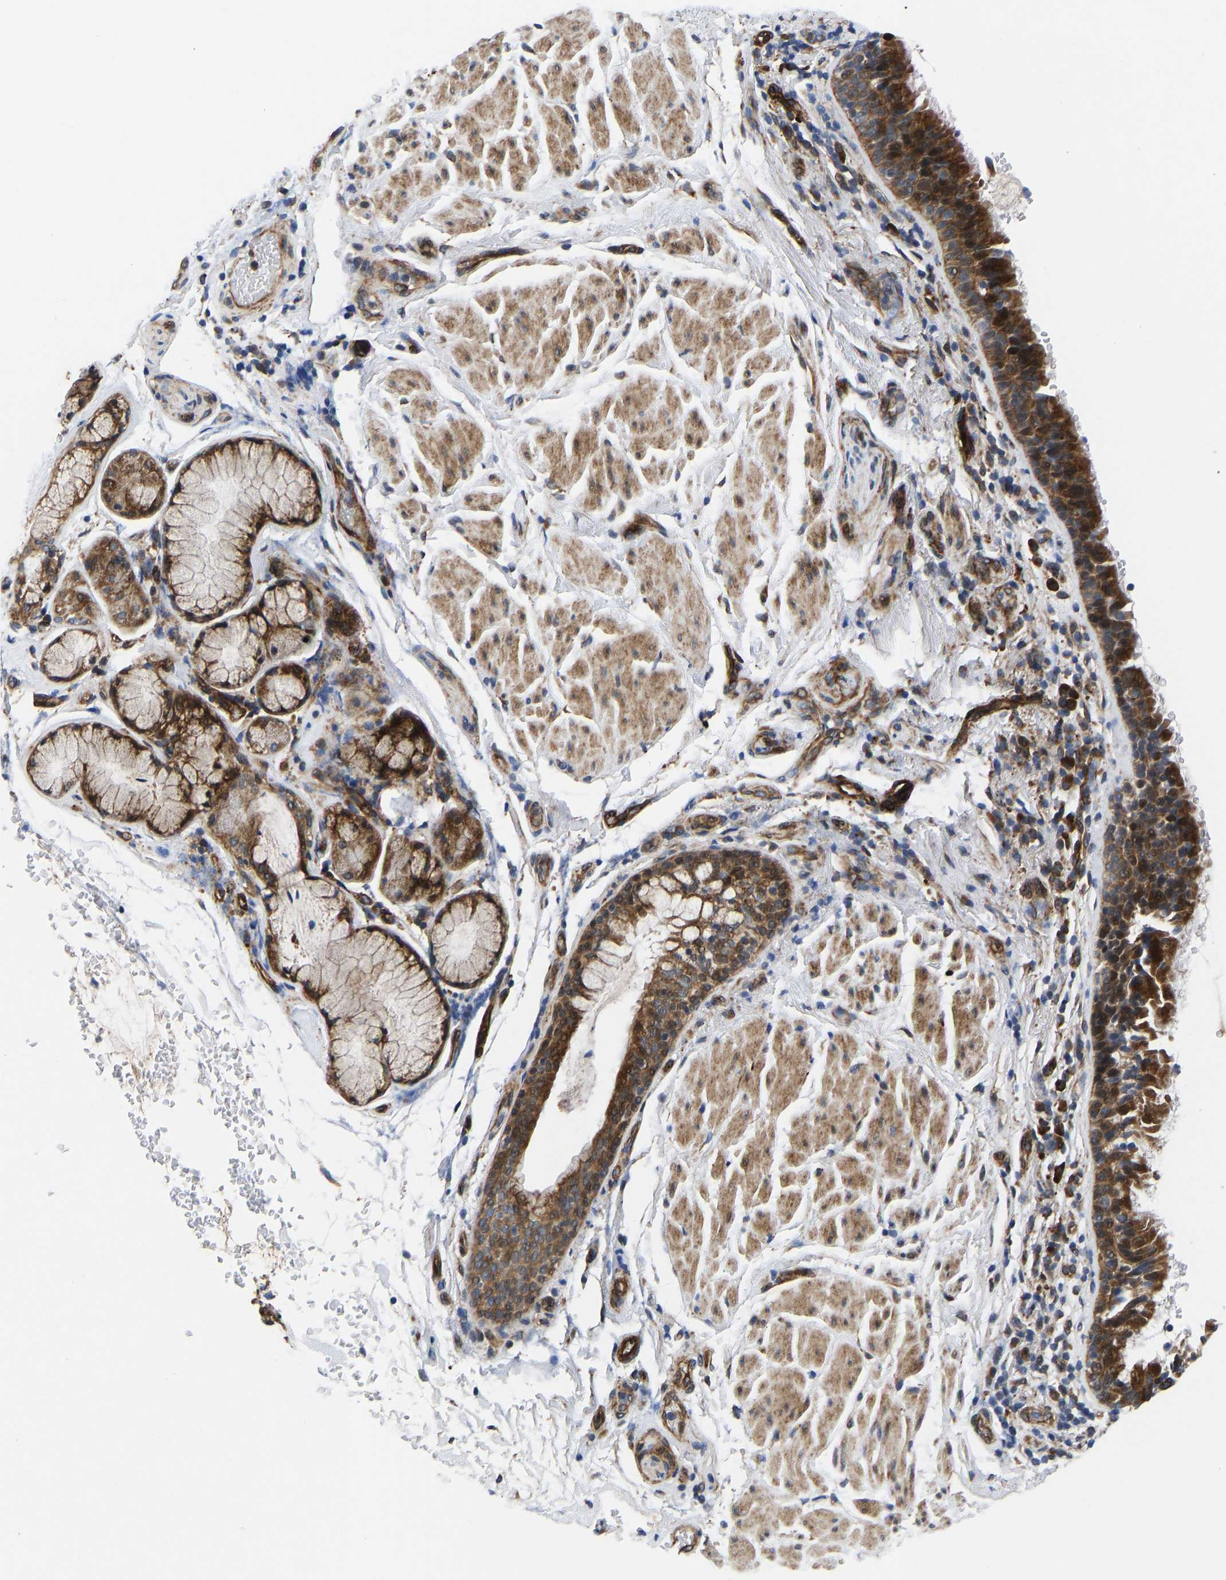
{"staining": {"intensity": "strong", "quantity": ">75%", "location": "cytoplasmic/membranous"}, "tissue": "bronchus", "cell_type": "Respiratory epithelial cells", "image_type": "normal", "snomed": [{"axis": "morphology", "description": "Normal tissue, NOS"}, {"axis": "morphology", "description": "Inflammation, NOS"}, {"axis": "topography", "description": "Cartilage tissue"}, {"axis": "topography", "description": "Bronchus"}], "caption": "Protein positivity by immunohistochemistry demonstrates strong cytoplasmic/membranous positivity in approximately >75% of respiratory epithelial cells in benign bronchus. The staining was performed using DAB, with brown indicating positive protein expression. Nuclei are stained blue with hematoxylin.", "gene": "TMEM38B", "patient": {"sex": "male", "age": 77}}